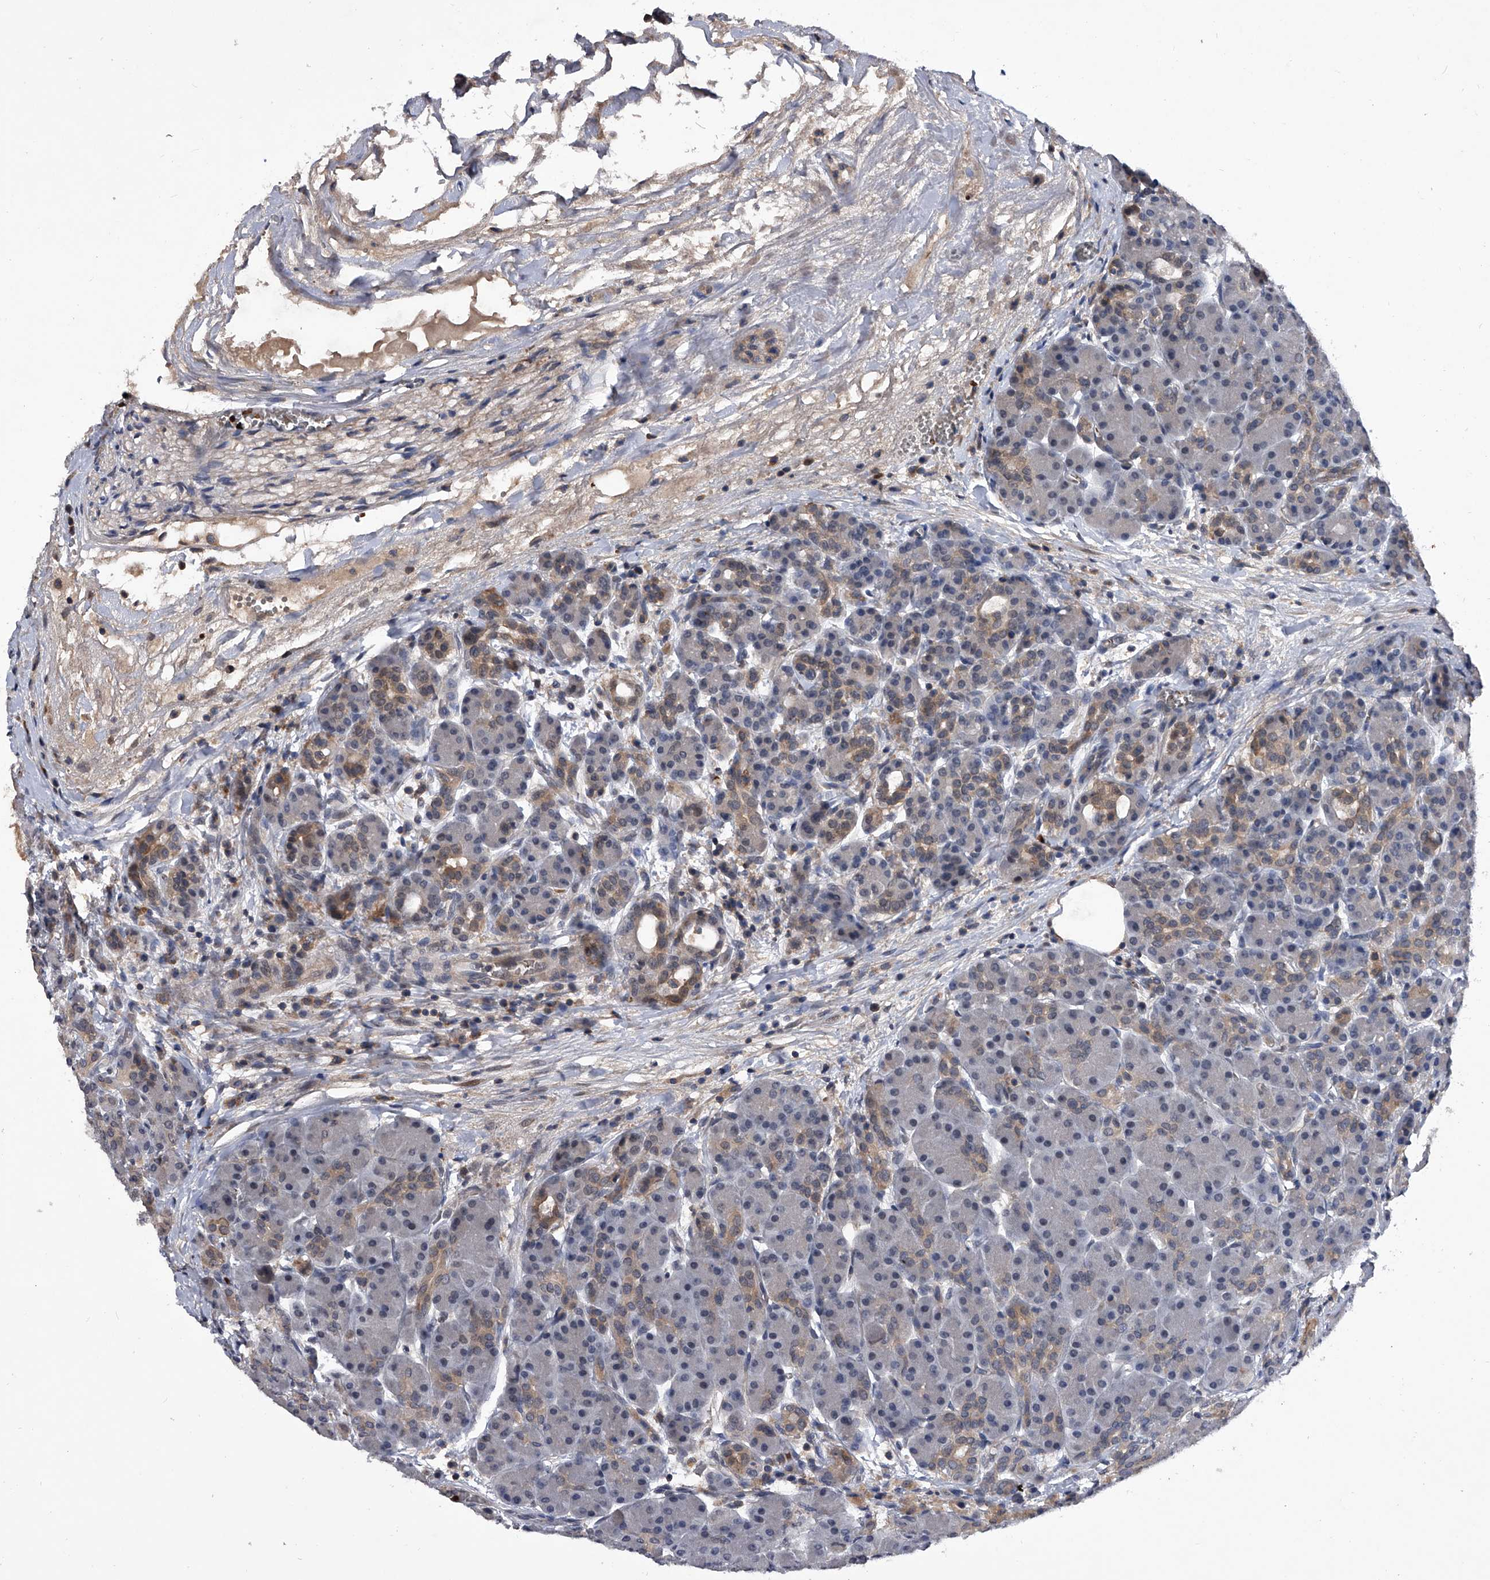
{"staining": {"intensity": "weak", "quantity": "25%-75%", "location": "cytoplasmic/membranous"}, "tissue": "pancreas", "cell_type": "Exocrine glandular cells", "image_type": "normal", "snomed": [{"axis": "morphology", "description": "Normal tissue, NOS"}, {"axis": "topography", "description": "Pancreas"}], "caption": "Immunohistochemistry of normal human pancreas displays low levels of weak cytoplasmic/membranous positivity in about 25%-75% of exocrine glandular cells.", "gene": "ZNF30", "patient": {"sex": "male", "age": 63}}